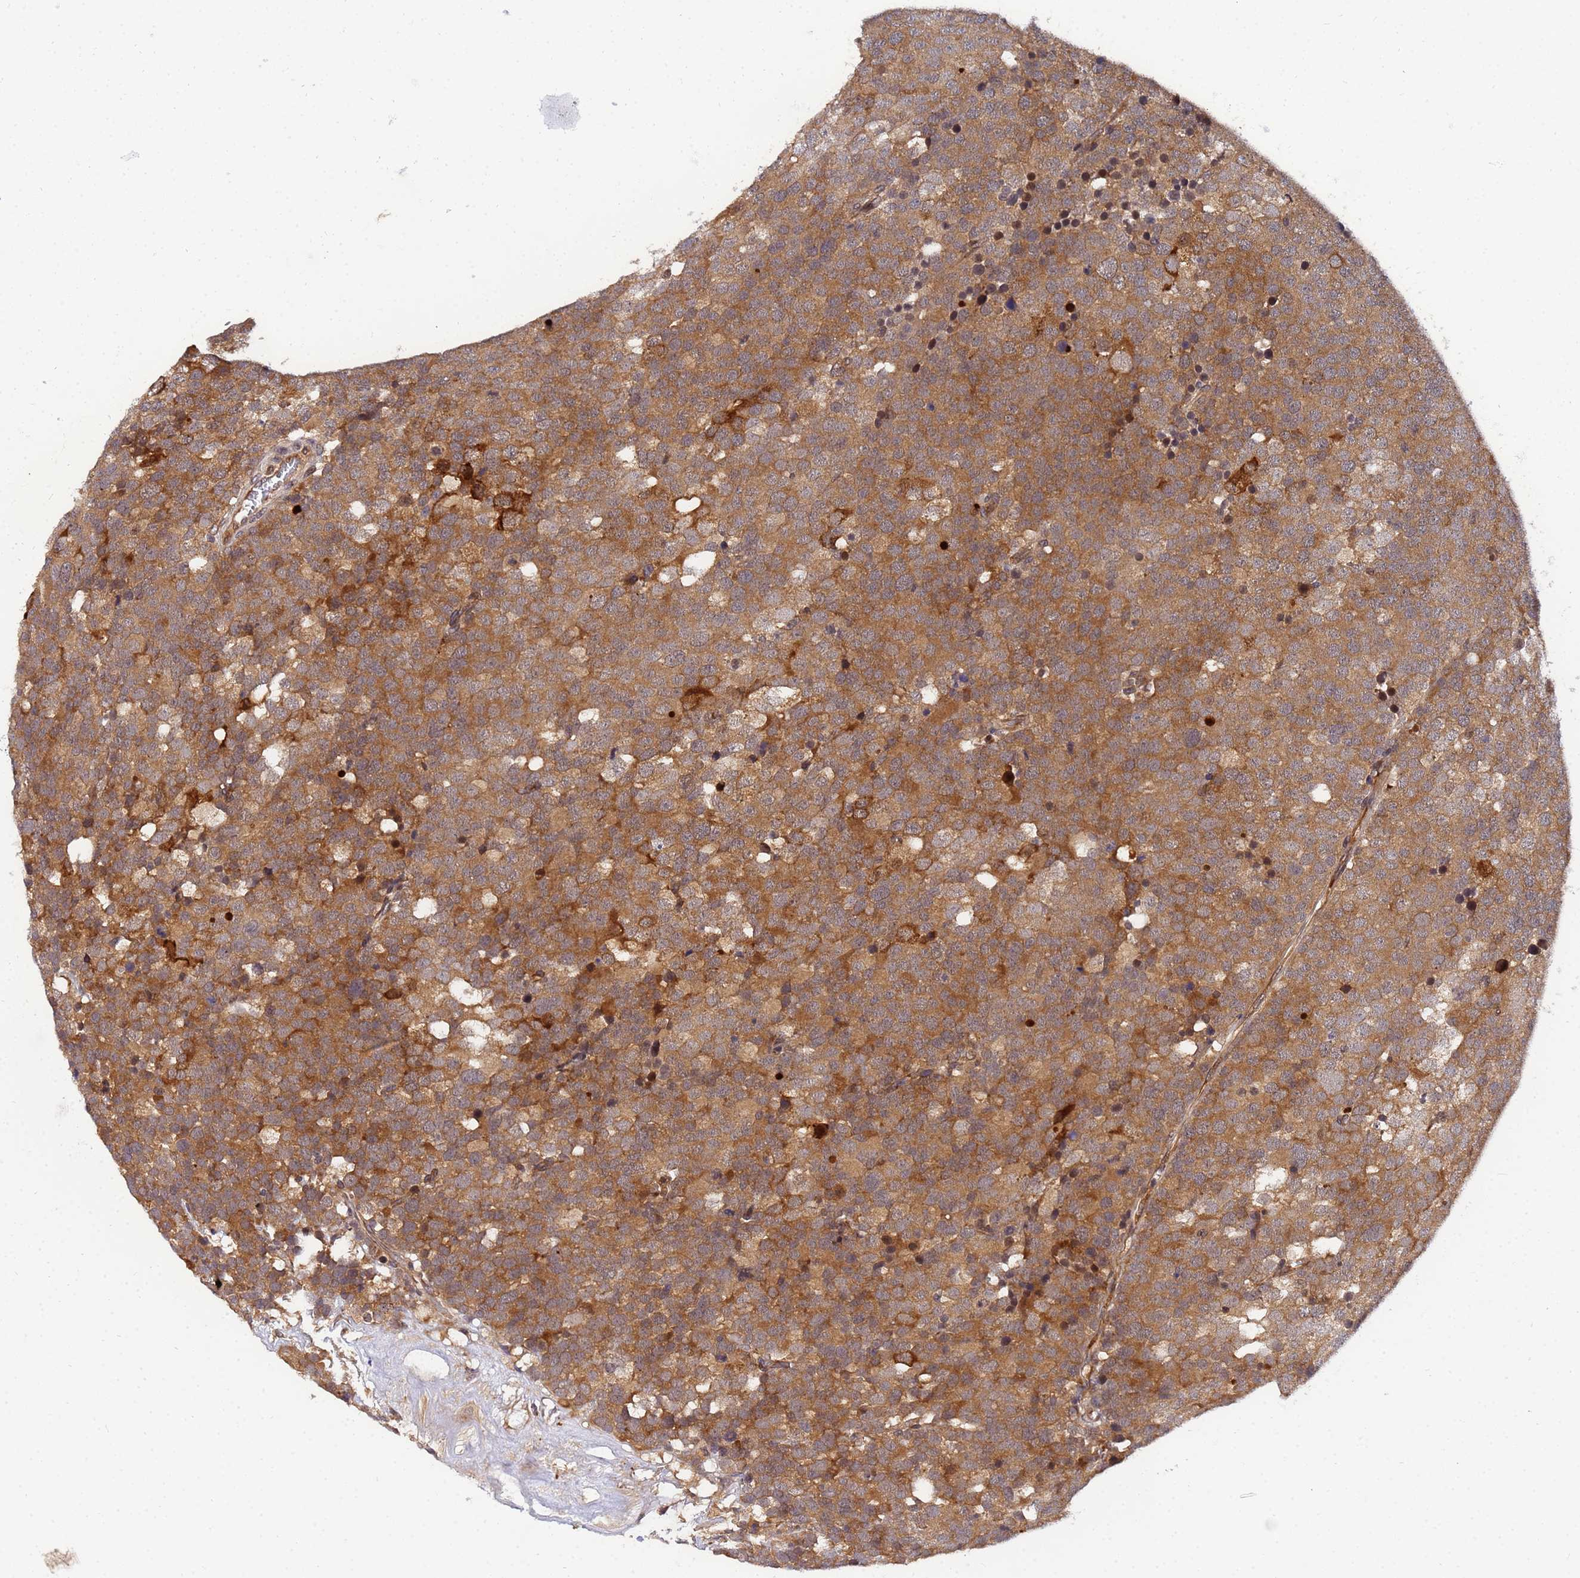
{"staining": {"intensity": "moderate", "quantity": ">75%", "location": "cytoplasmic/membranous"}, "tissue": "testis cancer", "cell_type": "Tumor cells", "image_type": "cancer", "snomed": [{"axis": "morphology", "description": "Seminoma, NOS"}, {"axis": "topography", "description": "Testis"}], "caption": "Moderate cytoplasmic/membranous protein positivity is identified in approximately >75% of tumor cells in testis seminoma. Using DAB (brown) and hematoxylin (blue) stains, captured at high magnification using brightfield microscopy.", "gene": "UNC93B1", "patient": {"sex": "male", "age": 71}}